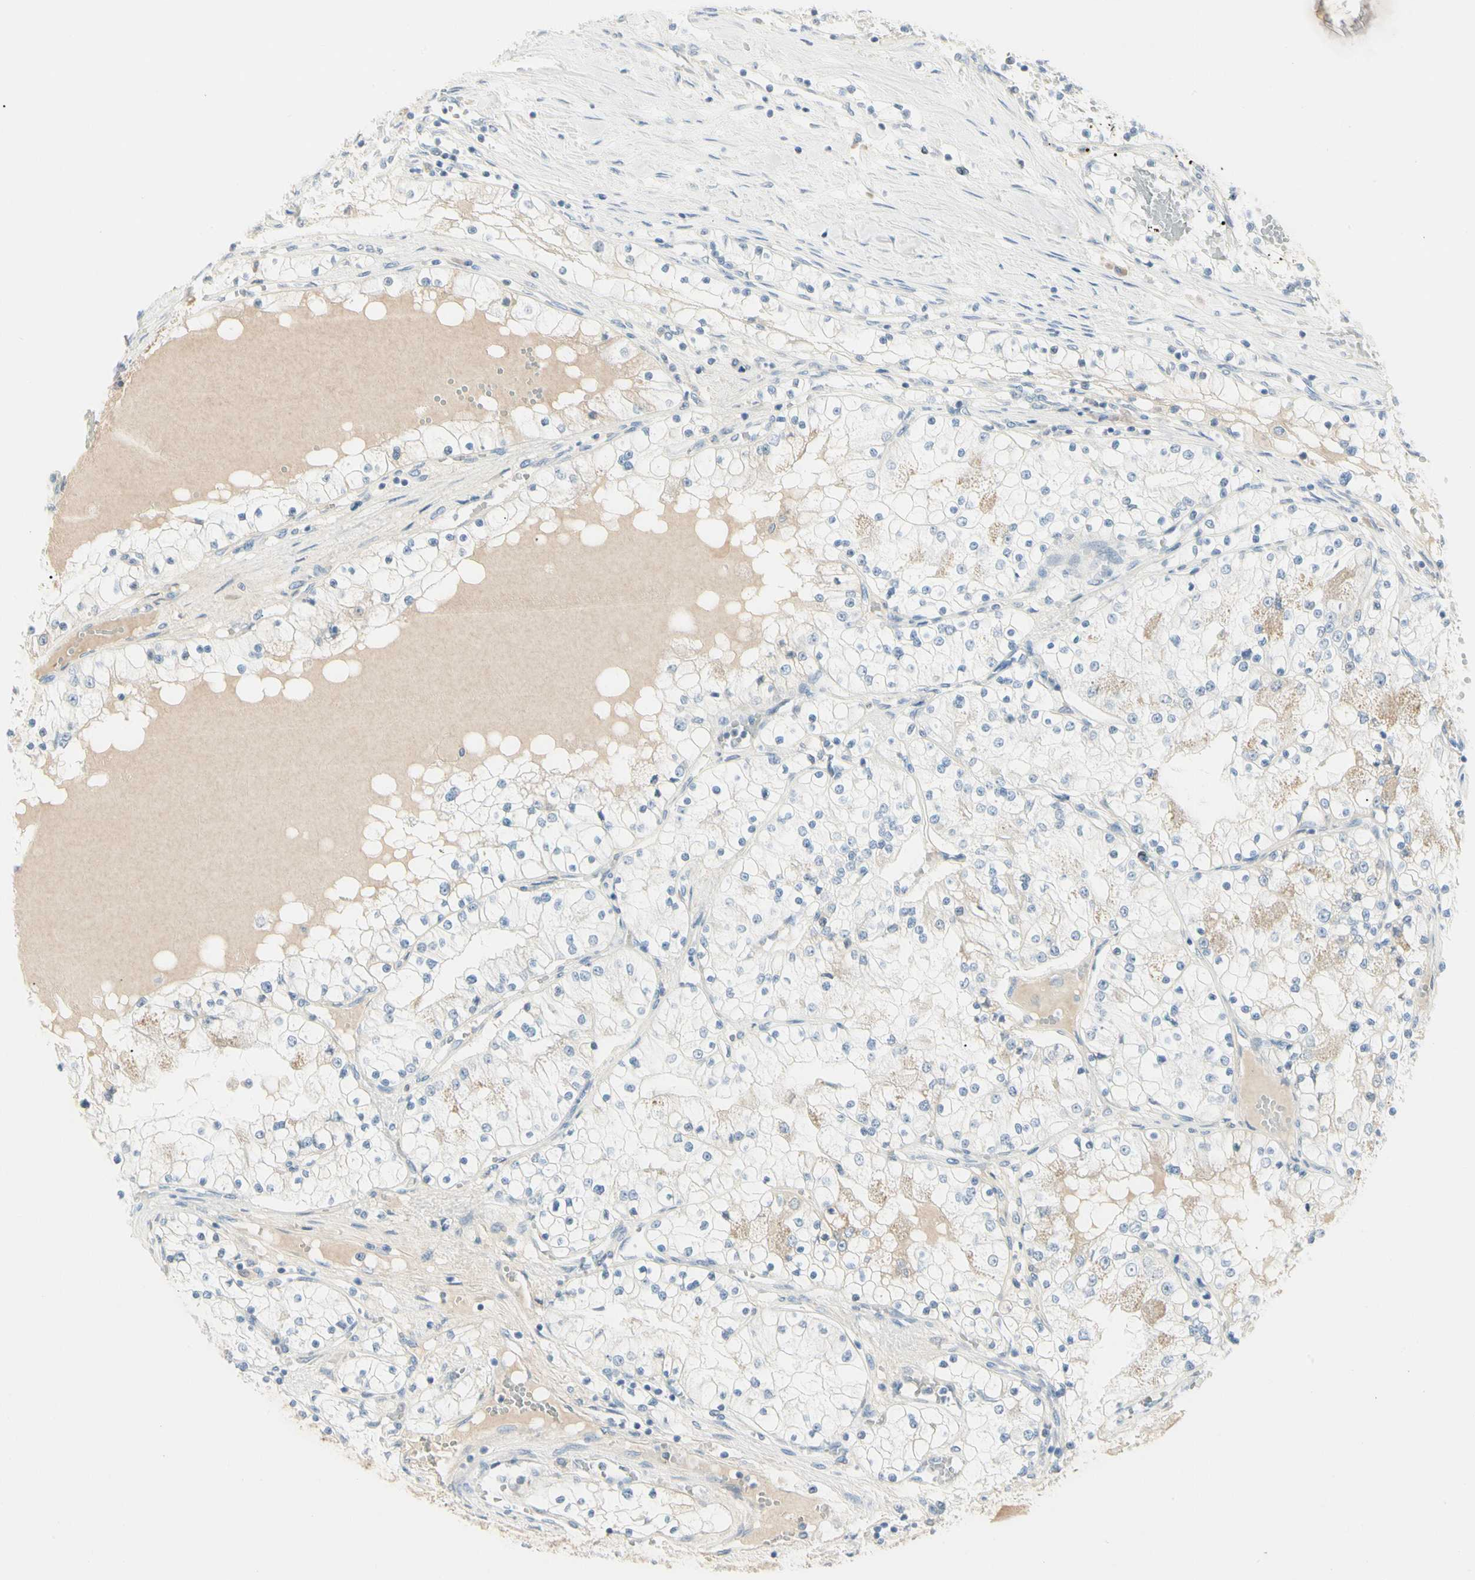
{"staining": {"intensity": "negative", "quantity": "none", "location": "none"}, "tissue": "renal cancer", "cell_type": "Tumor cells", "image_type": "cancer", "snomed": [{"axis": "morphology", "description": "Adenocarcinoma, NOS"}, {"axis": "topography", "description": "Kidney"}], "caption": "High magnification brightfield microscopy of renal cancer stained with DAB (brown) and counterstained with hematoxylin (blue): tumor cells show no significant positivity. The staining was performed using DAB to visualize the protein expression in brown, while the nuclei were stained in blue with hematoxylin (Magnification: 20x).", "gene": "ALDH18A1", "patient": {"sex": "male", "age": 68}}